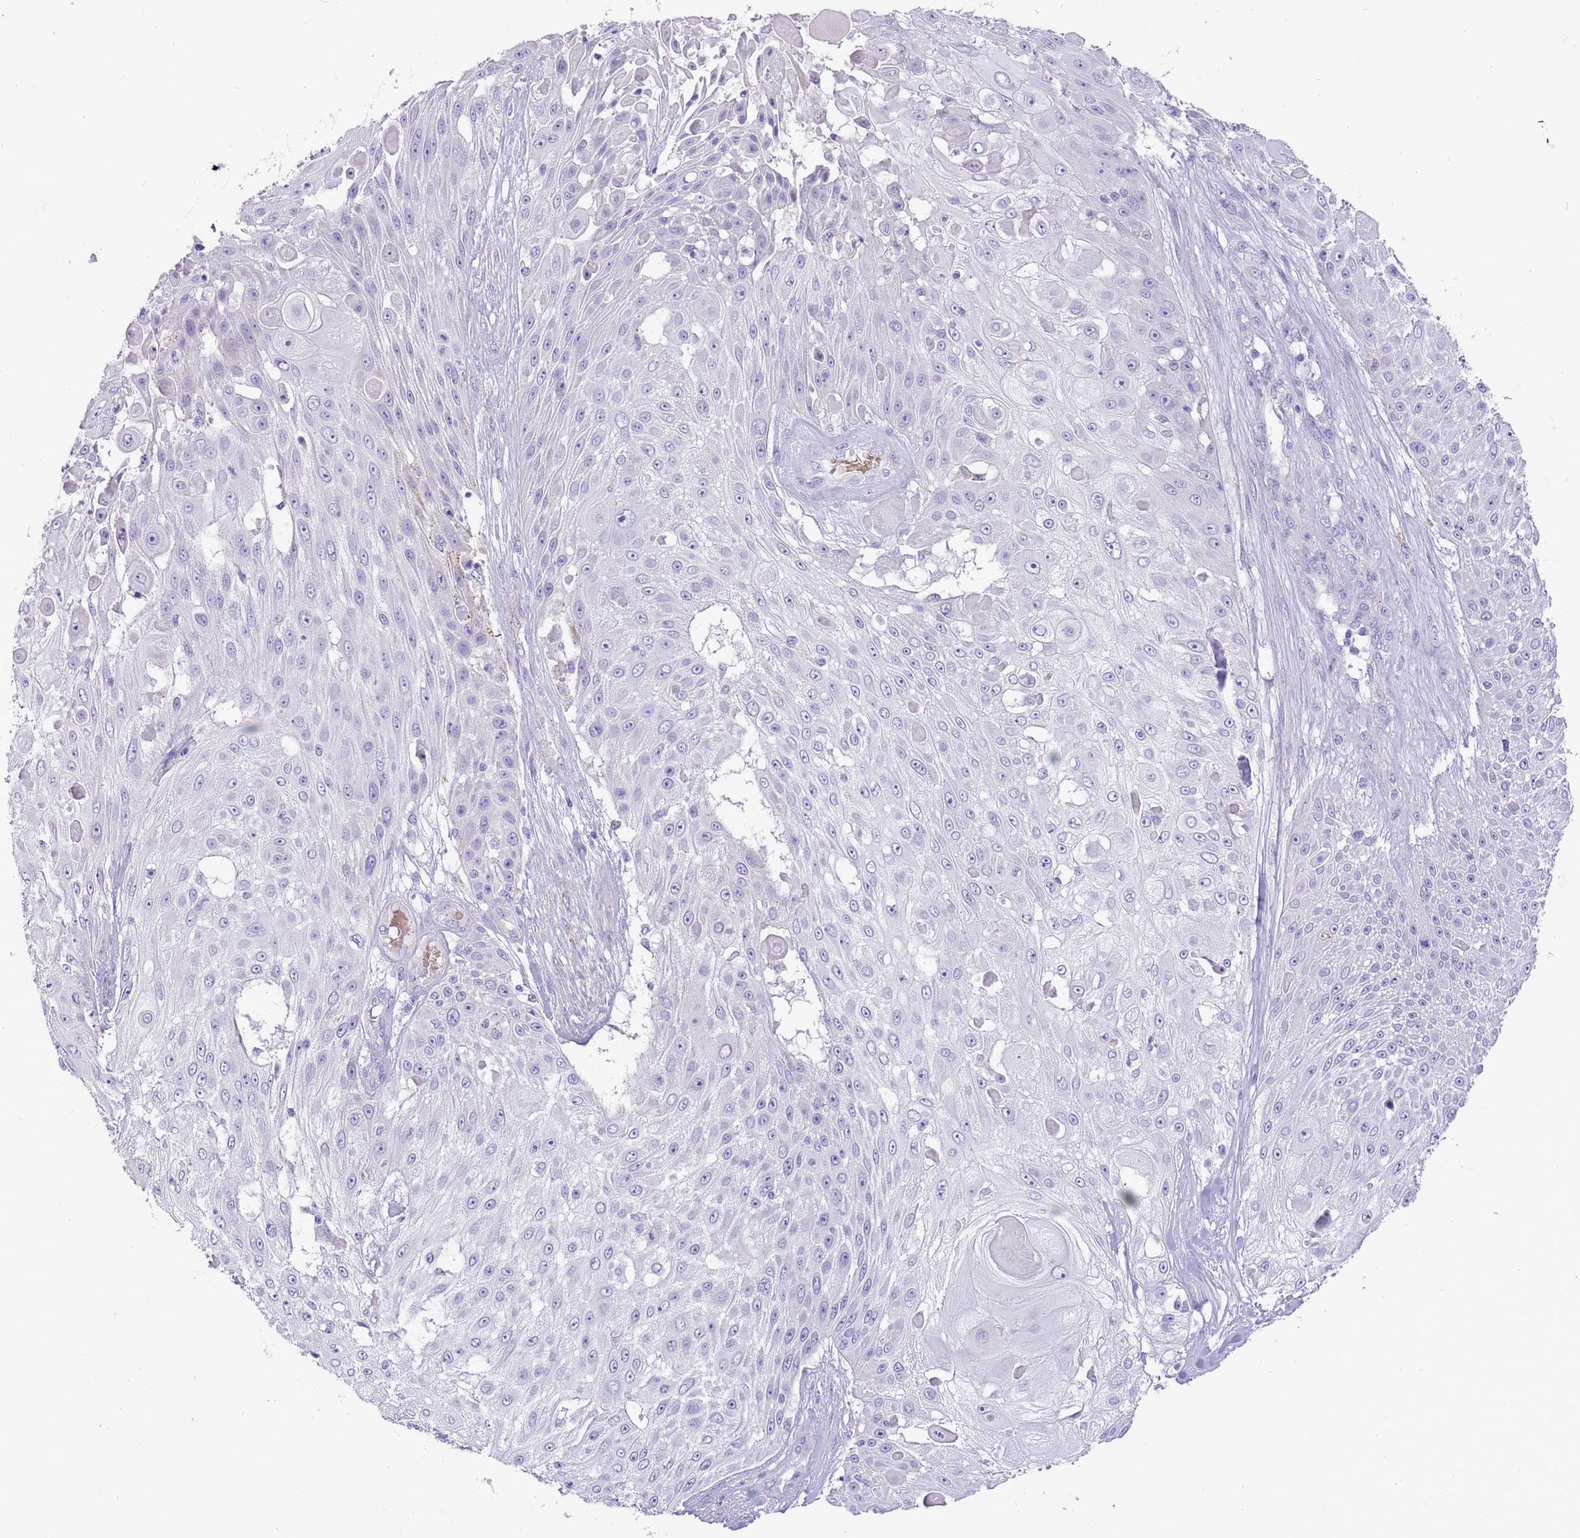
{"staining": {"intensity": "negative", "quantity": "none", "location": "none"}, "tissue": "skin cancer", "cell_type": "Tumor cells", "image_type": "cancer", "snomed": [{"axis": "morphology", "description": "Squamous cell carcinoma, NOS"}, {"axis": "topography", "description": "Skin"}], "caption": "The micrograph shows no significant staining in tumor cells of squamous cell carcinoma (skin).", "gene": "KBTBD3", "patient": {"sex": "female", "age": 86}}